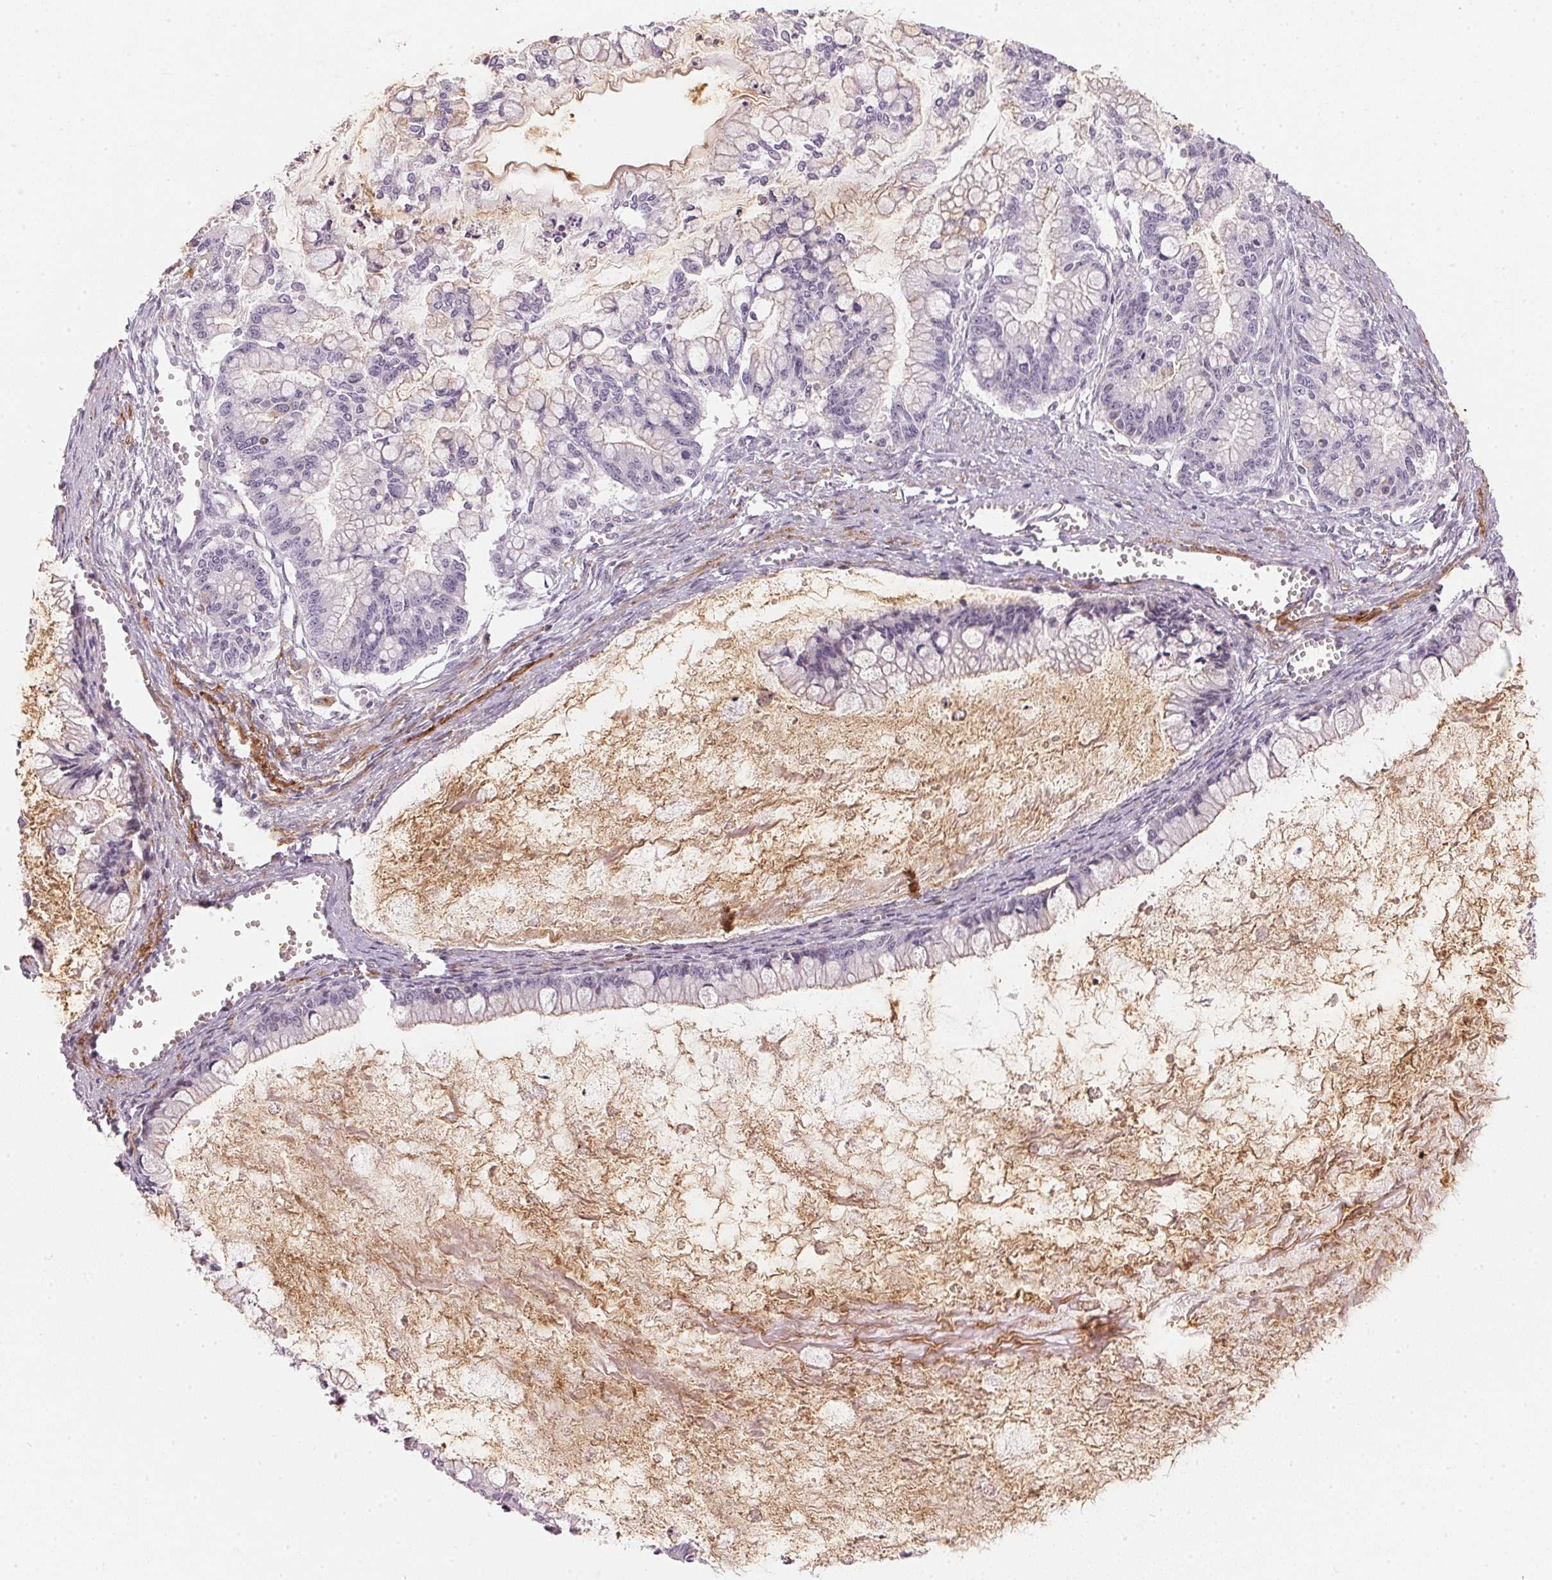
{"staining": {"intensity": "negative", "quantity": "none", "location": "none"}, "tissue": "ovarian cancer", "cell_type": "Tumor cells", "image_type": "cancer", "snomed": [{"axis": "morphology", "description": "Cystadenocarcinoma, mucinous, NOS"}, {"axis": "topography", "description": "Ovary"}], "caption": "Immunohistochemistry photomicrograph of neoplastic tissue: ovarian mucinous cystadenocarcinoma stained with DAB reveals no significant protein staining in tumor cells.", "gene": "GDAP1L1", "patient": {"sex": "female", "age": 67}}